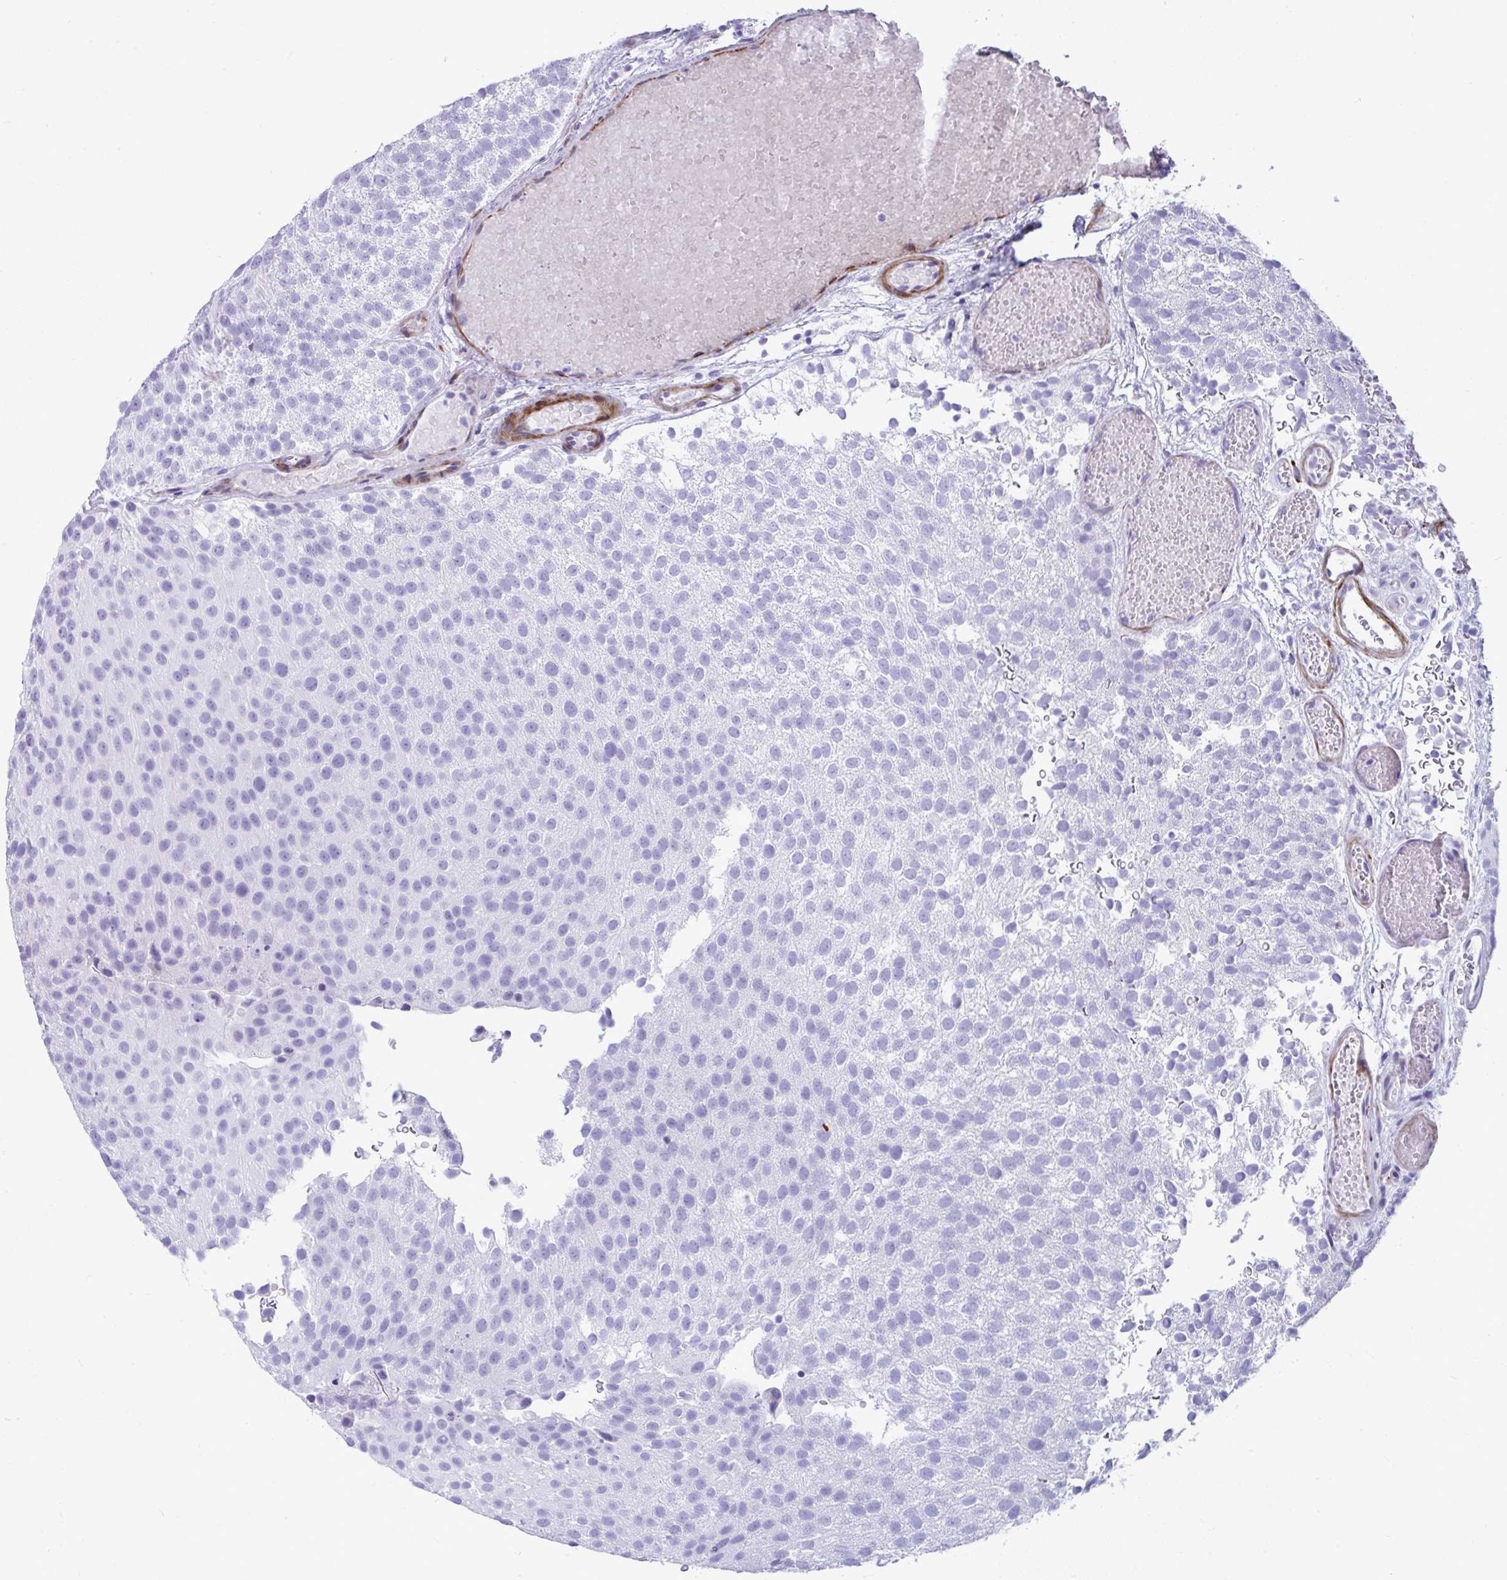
{"staining": {"intensity": "negative", "quantity": "none", "location": "none"}, "tissue": "urothelial cancer", "cell_type": "Tumor cells", "image_type": "cancer", "snomed": [{"axis": "morphology", "description": "Urothelial carcinoma, Low grade"}, {"axis": "topography", "description": "Urinary bladder"}], "caption": "This is a histopathology image of IHC staining of urothelial cancer, which shows no expression in tumor cells. (DAB (3,3'-diaminobenzidine) IHC visualized using brightfield microscopy, high magnification).", "gene": "GRXCR2", "patient": {"sex": "male", "age": 78}}